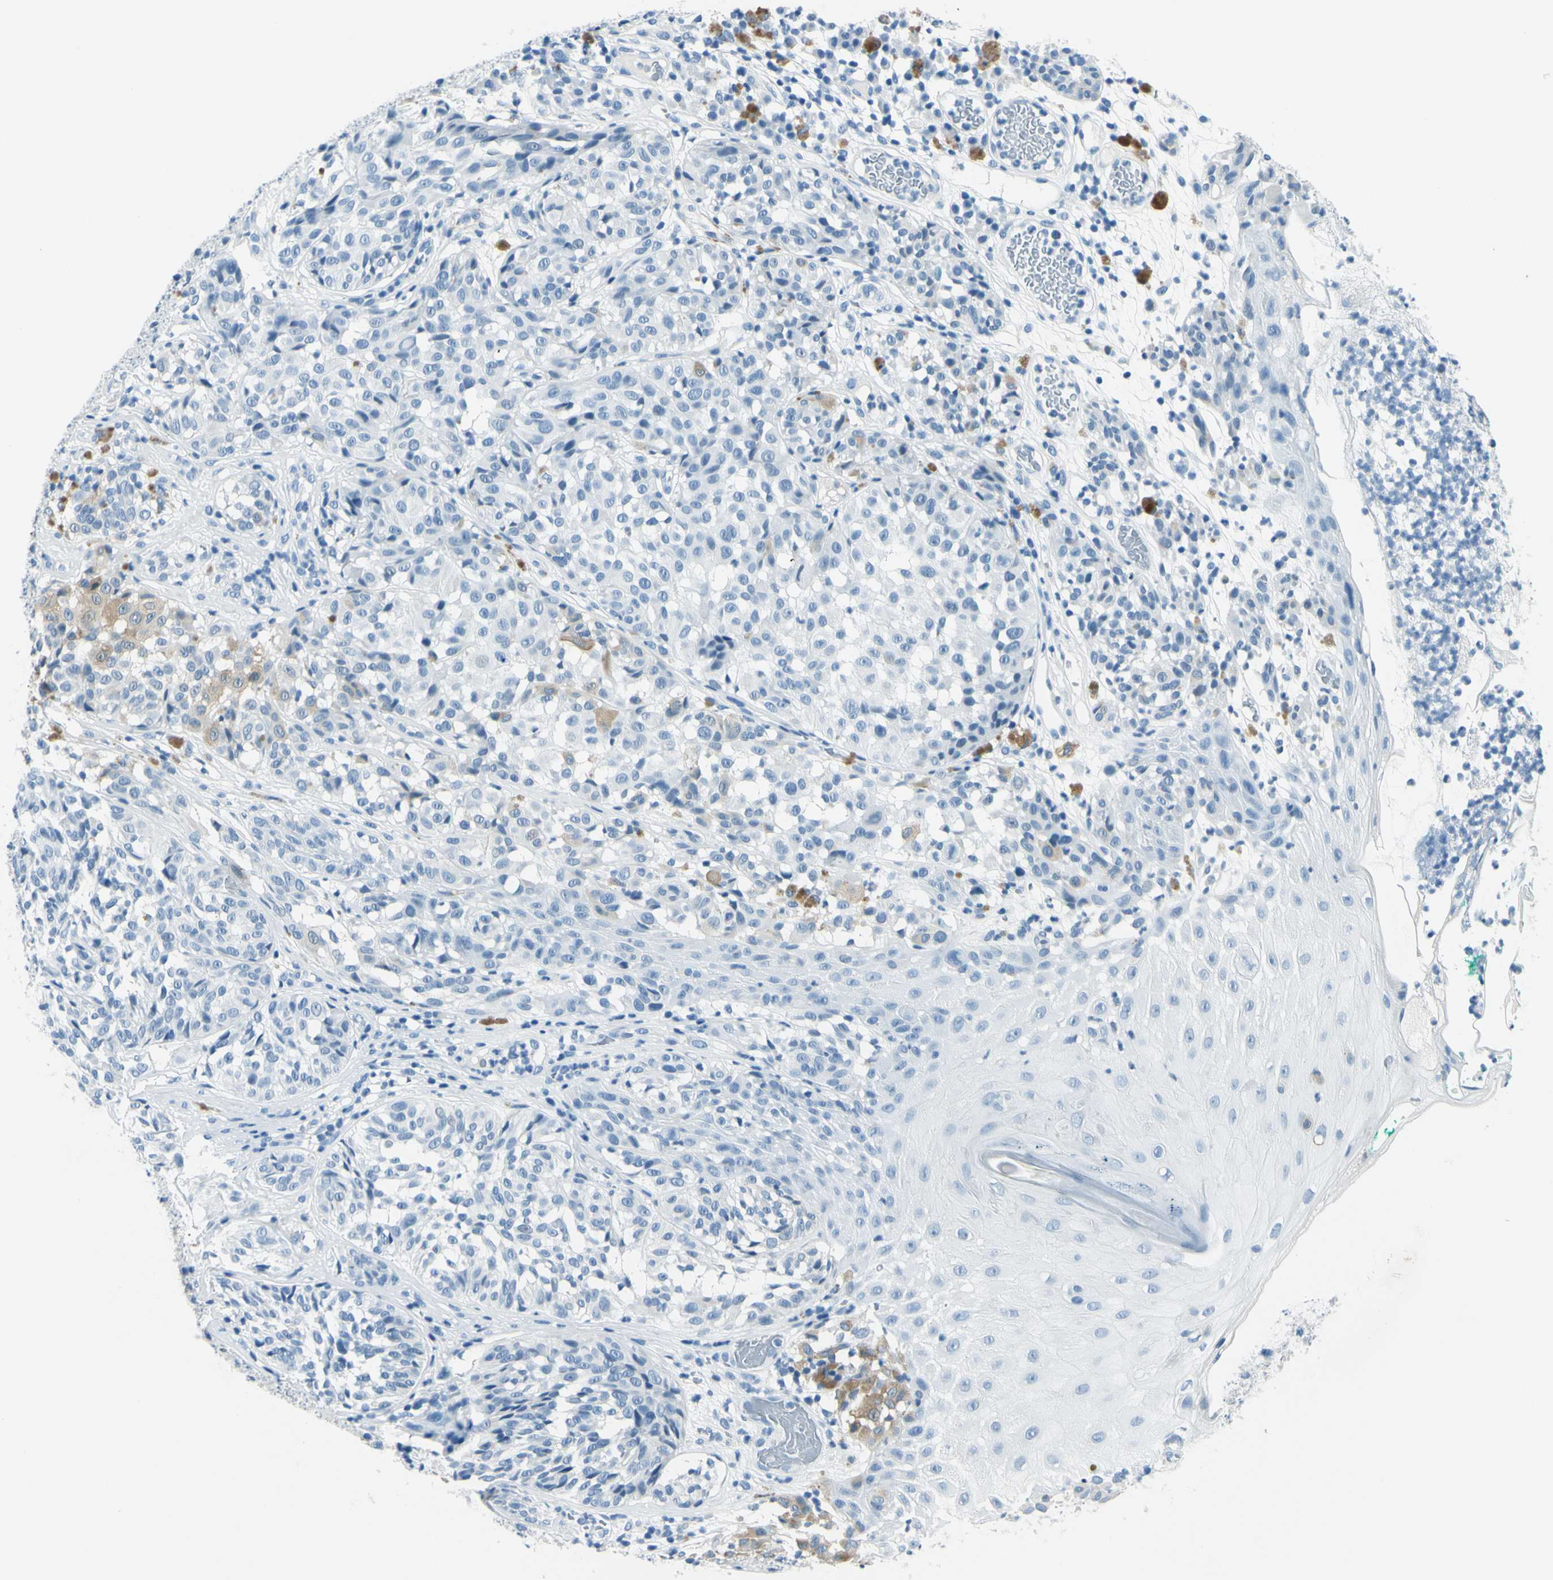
{"staining": {"intensity": "weak", "quantity": "<25%", "location": "cytoplasmic/membranous"}, "tissue": "melanoma", "cell_type": "Tumor cells", "image_type": "cancer", "snomed": [{"axis": "morphology", "description": "Malignant melanoma, NOS"}, {"axis": "topography", "description": "Skin"}], "caption": "IHC image of neoplastic tissue: human melanoma stained with DAB shows no significant protein positivity in tumor cells.", "gene": "CDH15", "patient": {"sex": "female", "age": 46}}